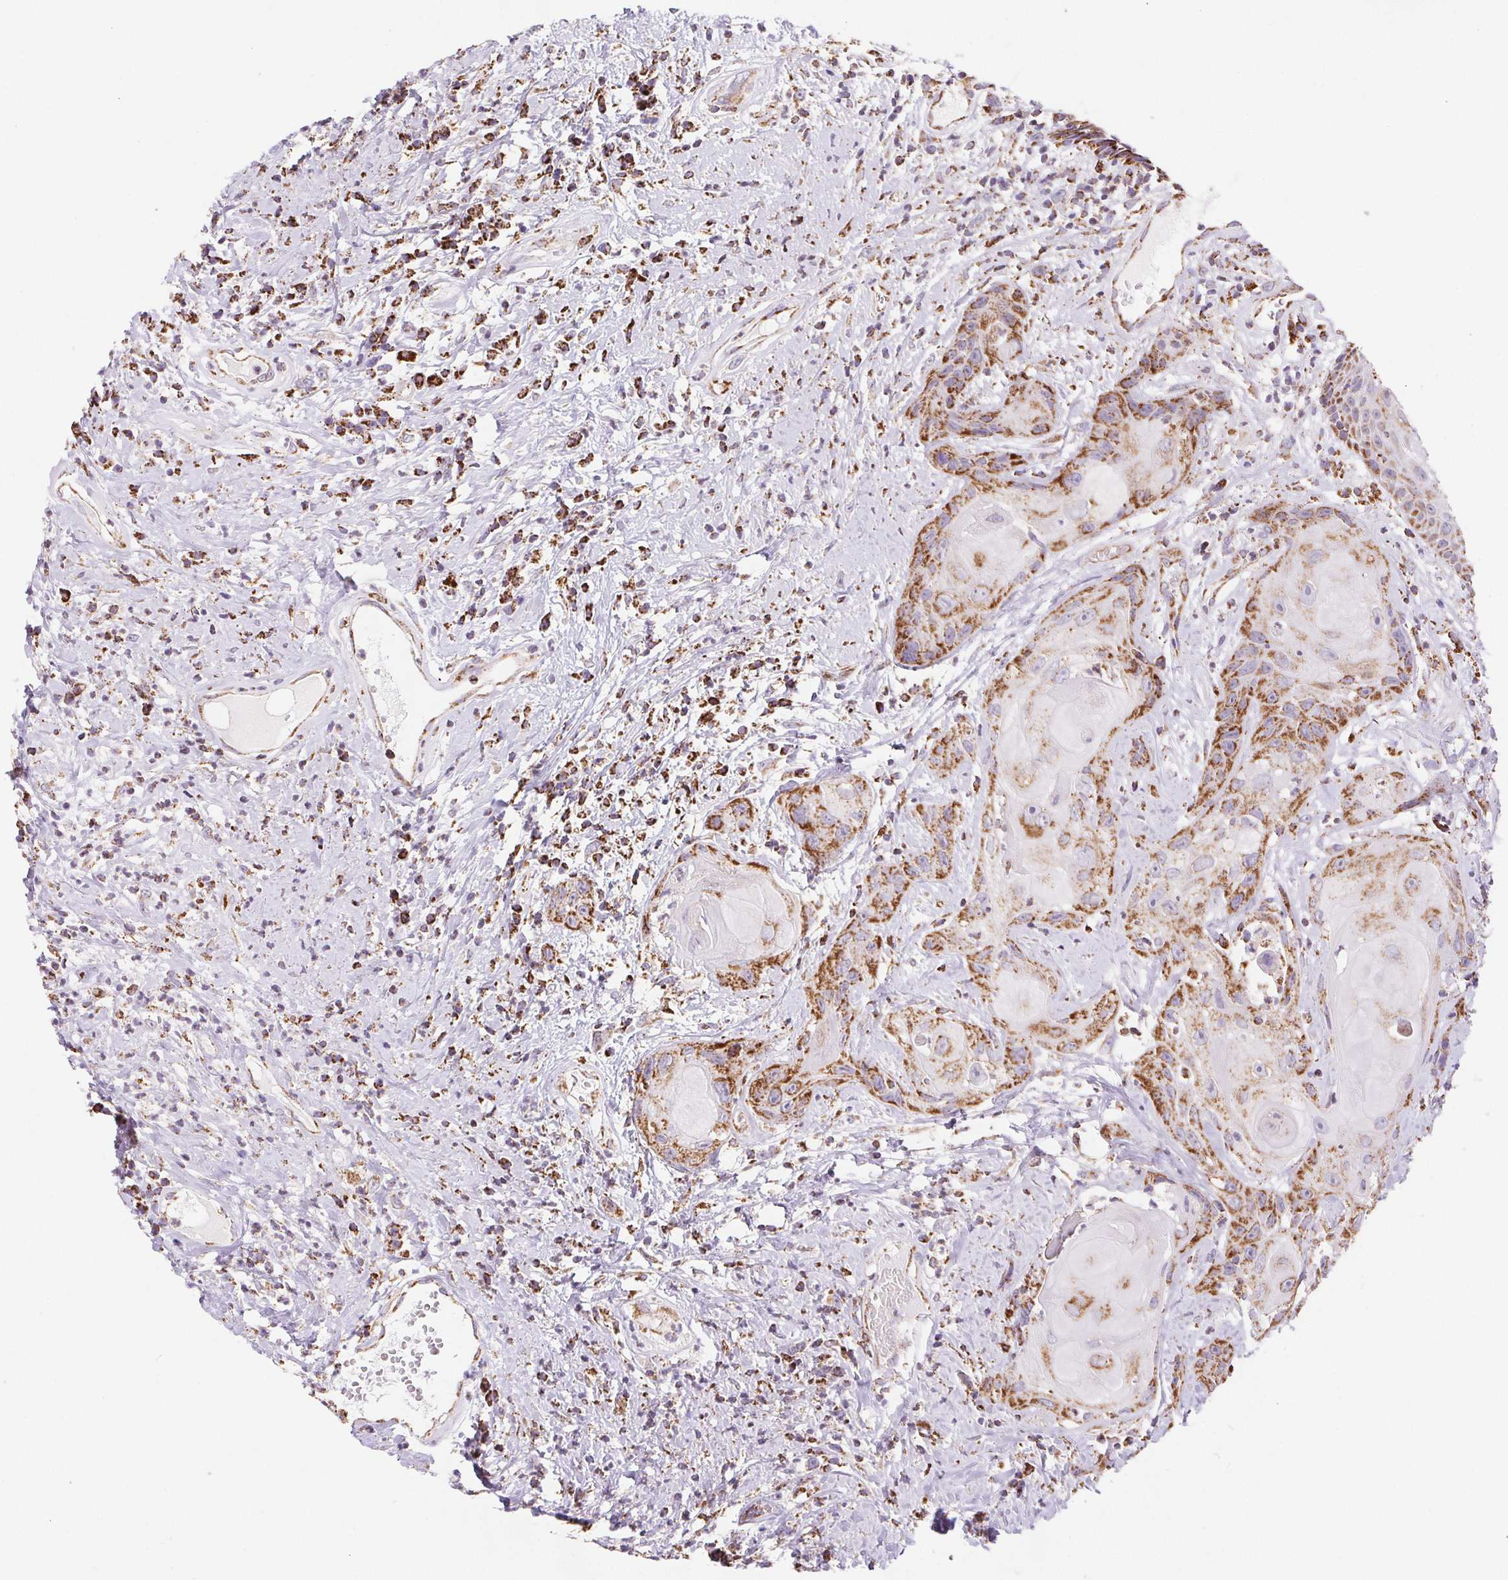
{"staining": {"intensity": "moderate", "quantity": ">75%", "location": "cytoplasmic/membranous"}, "tissue": "head and neck cancer", "cell_type": "Tumor cells", "image_type": "cancer", "snomed": [{"axis": "morphology", "description": "Squamous cell carcinoma, NOS"}, {"axis": "topography", "description": "Head-Neck"}], "caption": "Immunohistochemical staining of head and neck cancer (squamous cell carcinoma) demonstrates moderate cytoplasmic/membranous protein staining in about >75% of tumor cells.", "gene": "NIPSNAP2", "patient": {"sex": "male", "age": 57}}